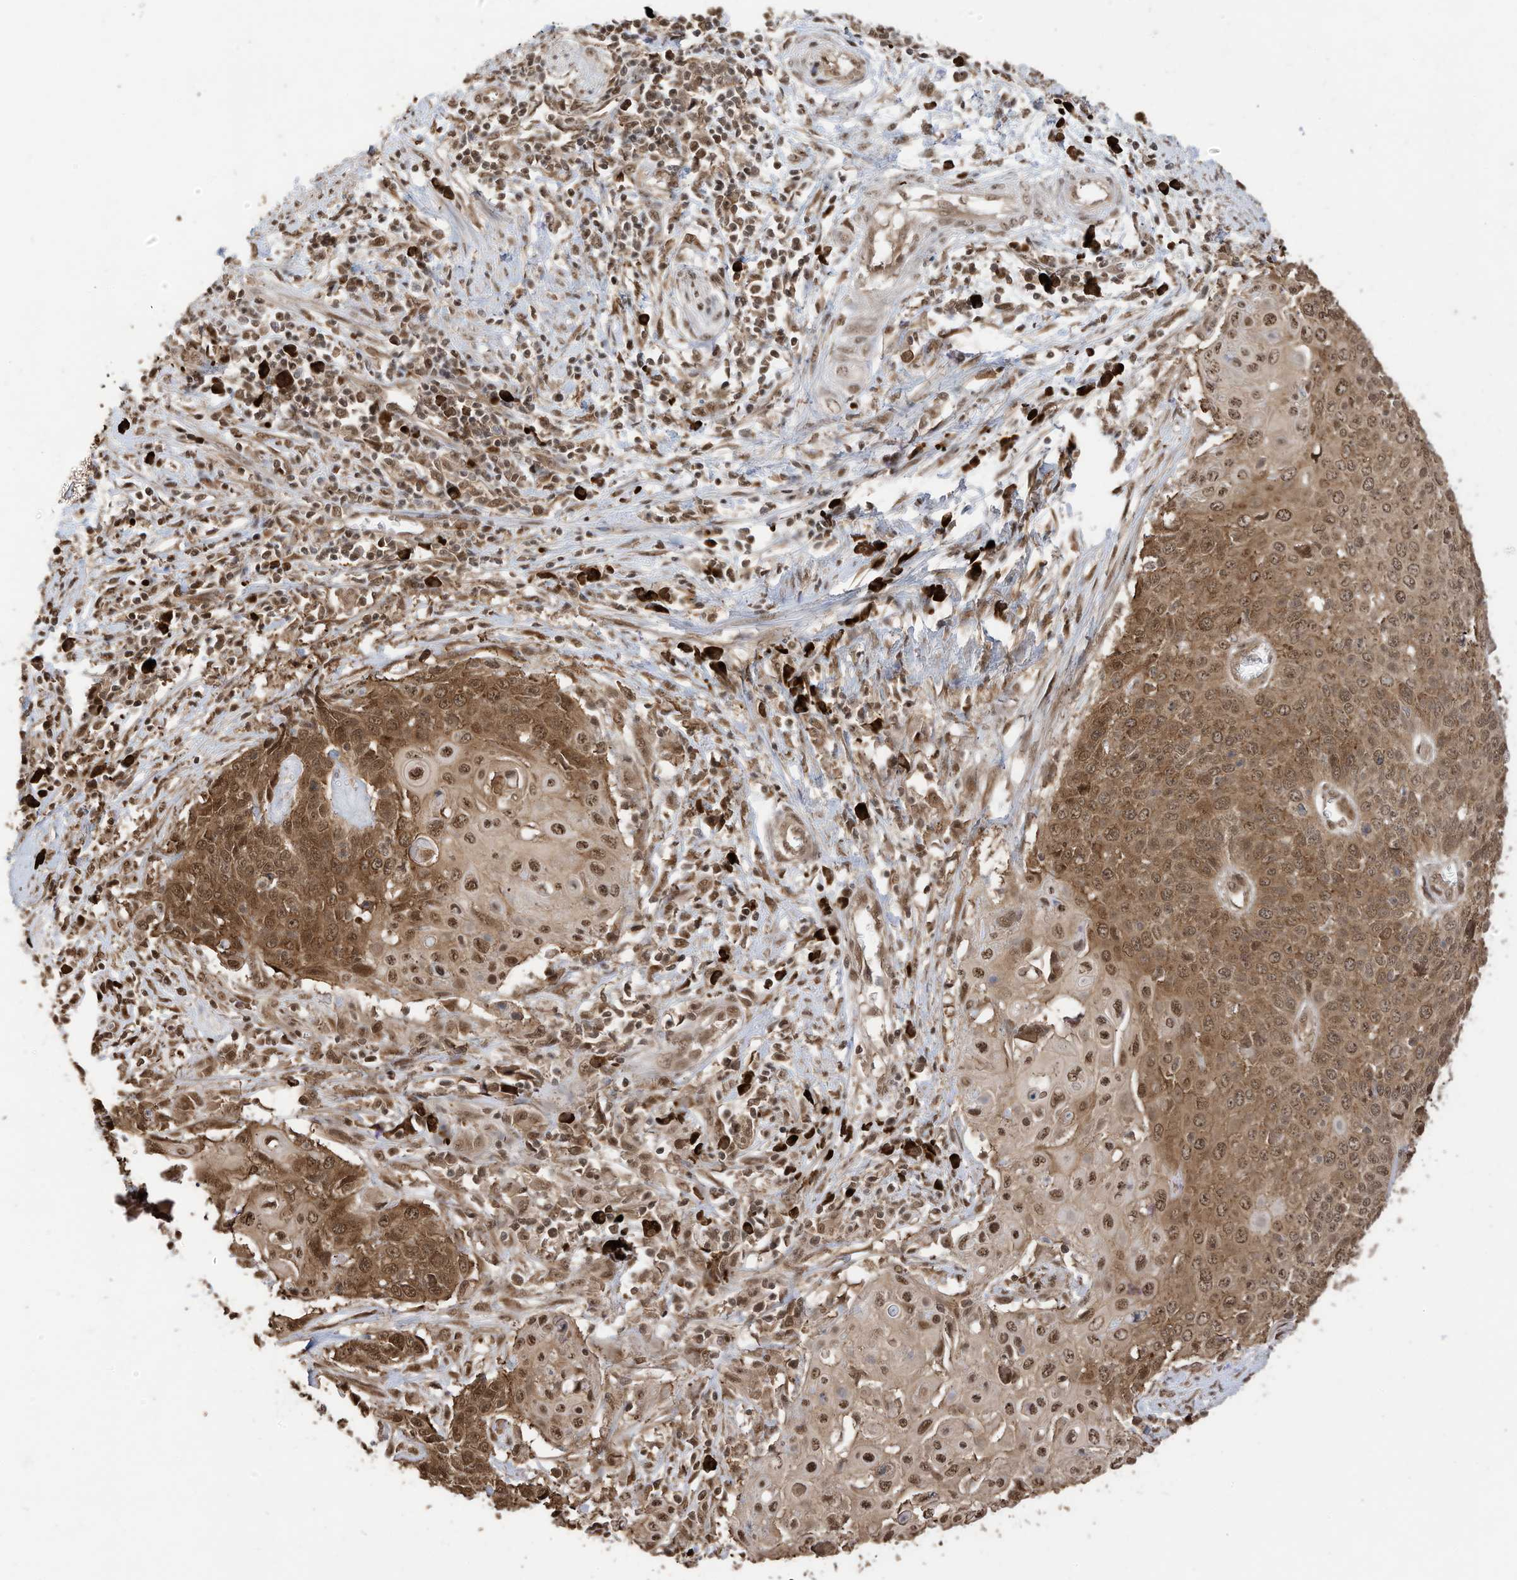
{"staining": {"intensity": "moderate", "quantity": ">75%", "location": "cytoplasmic/membranous,nuclear"}, "tissue": "cervical cancer", "cell_type": "Tumor cells", "image_type": "cancer", "snomed": [{"axis": "morphology", "description": "Squamous cell carcinoma, NOS"}, {"axis": "topography", "description": "Cervix"}], "caption": "Protein analysis of cervical cancer tissue displays moderate cytoplasmic/membranous and nuclear staining in approximately >75% of tumor cells.", "gene": "ZNF195", "patient": {"sex": "female", "age": 39}}